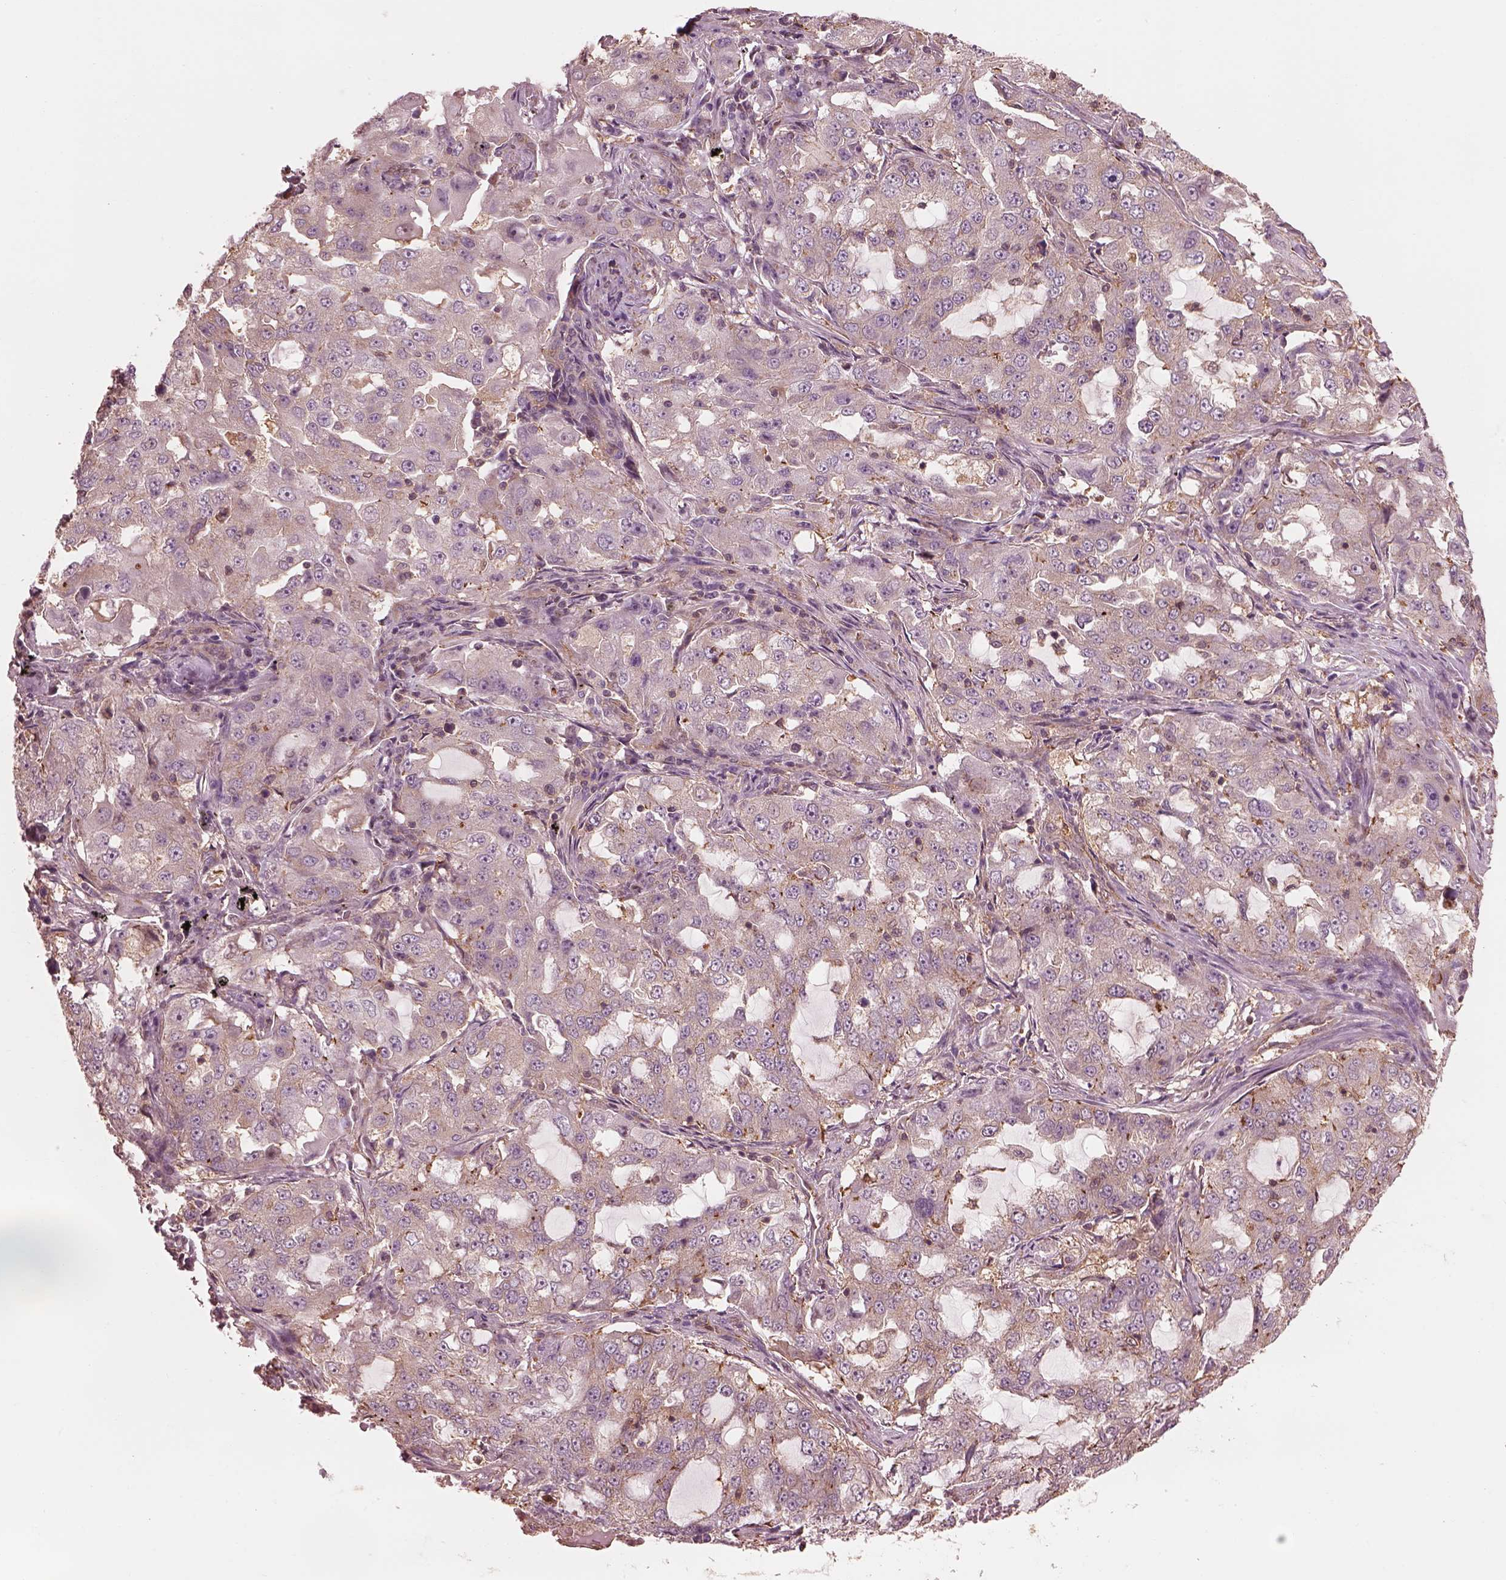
{"staining": {"intensity": "weak", "quantity": "25%-75%", "location": "cytoplasmic/membranous"}, "tissue": "lung cancer", "cell_type": "Tumor cells", "image_type": "cancer", "snomed": [{"axis": "morphology", "description": "Adenocarcinoma, NOS"}, {"axis": "topography", "description": "Lung"}], "caption": "There is low levels of weak cytoplasmic/membranous positivity in tumor cells of adenocarcinoma (lung), as demonstrated by immunohistochemical staining (brown color).", "gene": "STK33", "patient": {"sex": "female", "age": 61}}